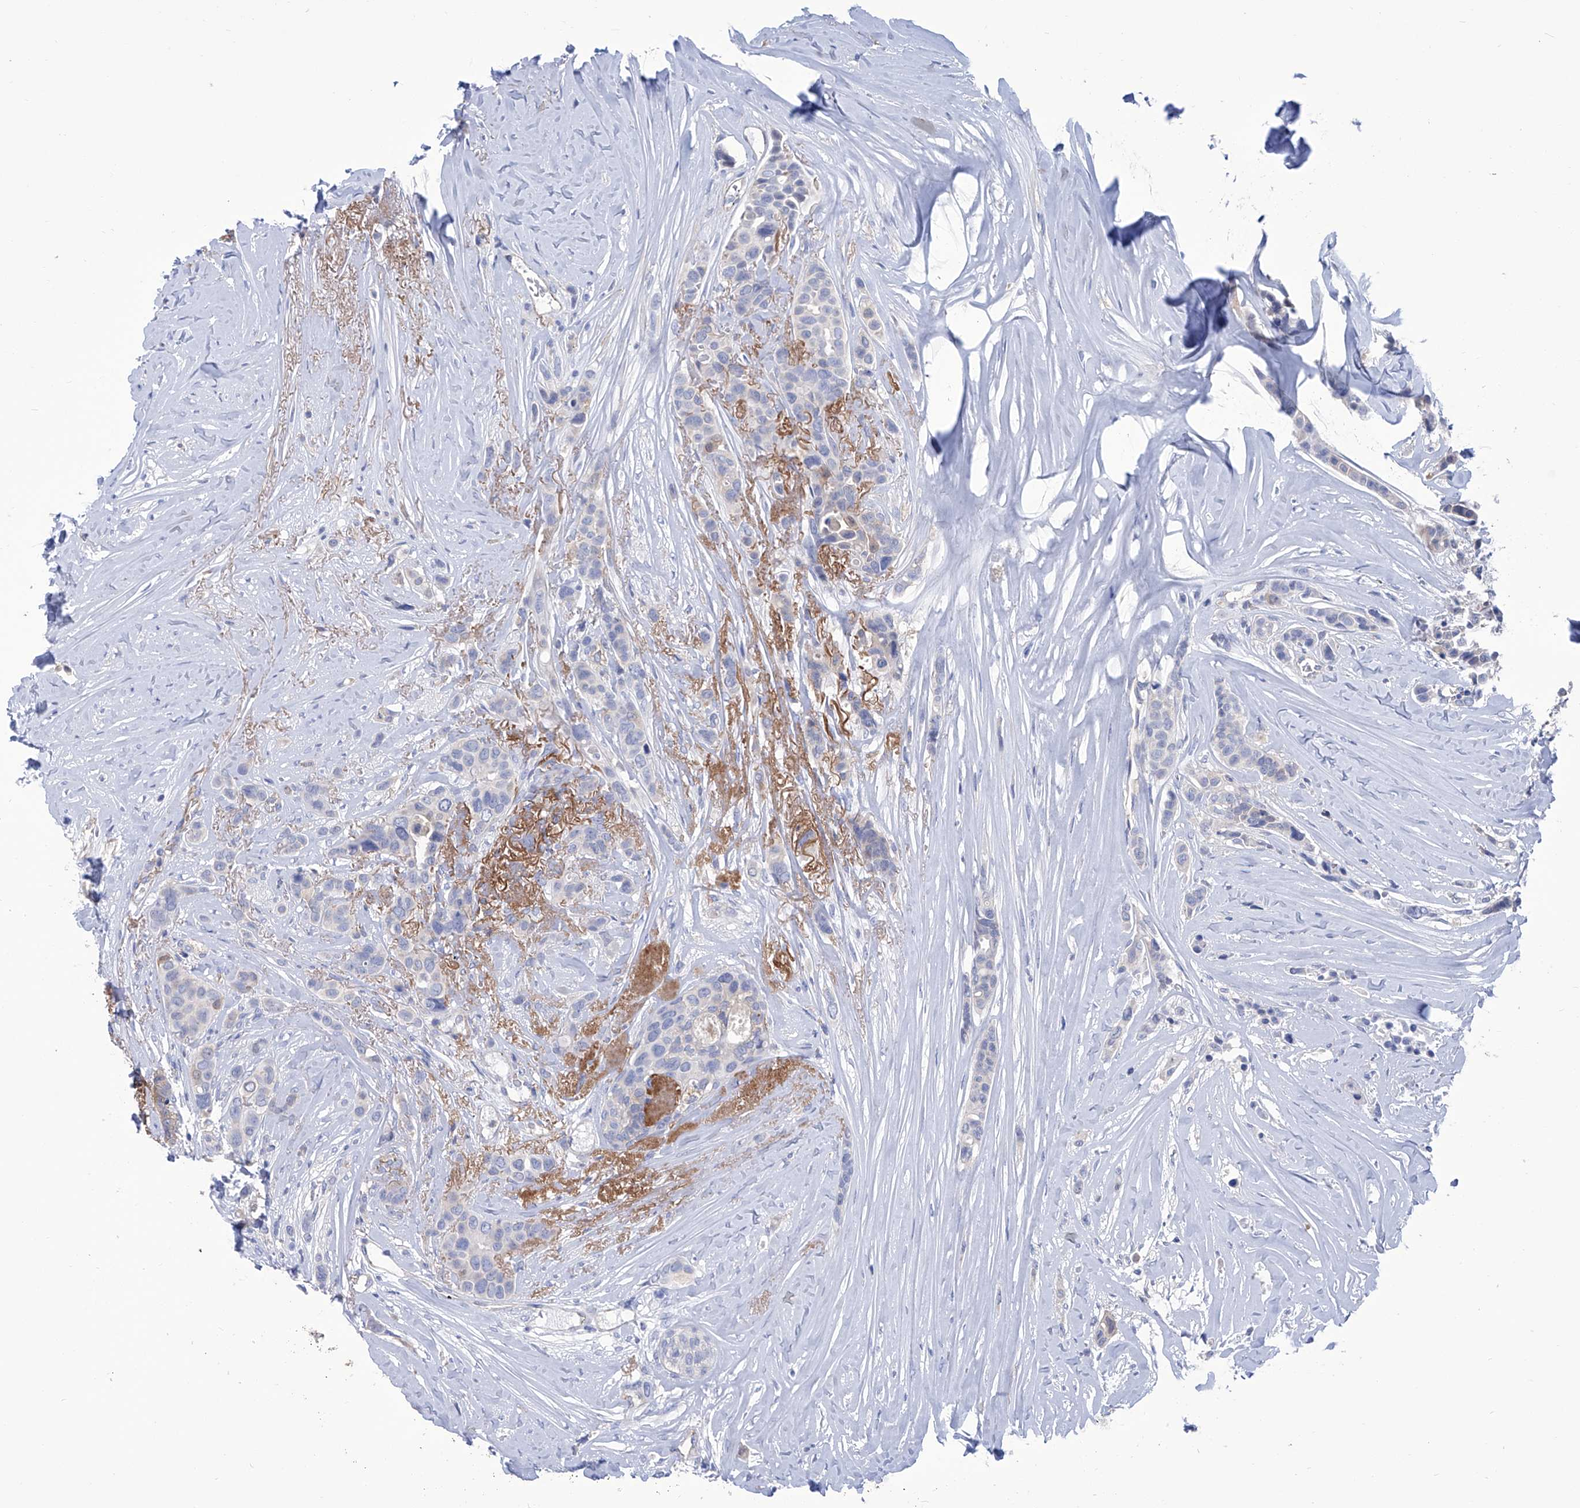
{"staining": {"intensity": "negative", "quantity": "none", "location": "none"}, "tissue": "breast cancer", "cell_type": "Tumor cells", "image_type": "cancer", "snomed": [{"axis": "morphology", "description": "Lobular carcinoma"}, {"axis": "topography", "description": "Breast"}], "caption": "Breast lobular carcinoma was stained to show a protein in brown. There is no significant positivity in tumor cells.", "gene": "SMS", "patient": {"sex": "female", "age": 51}}